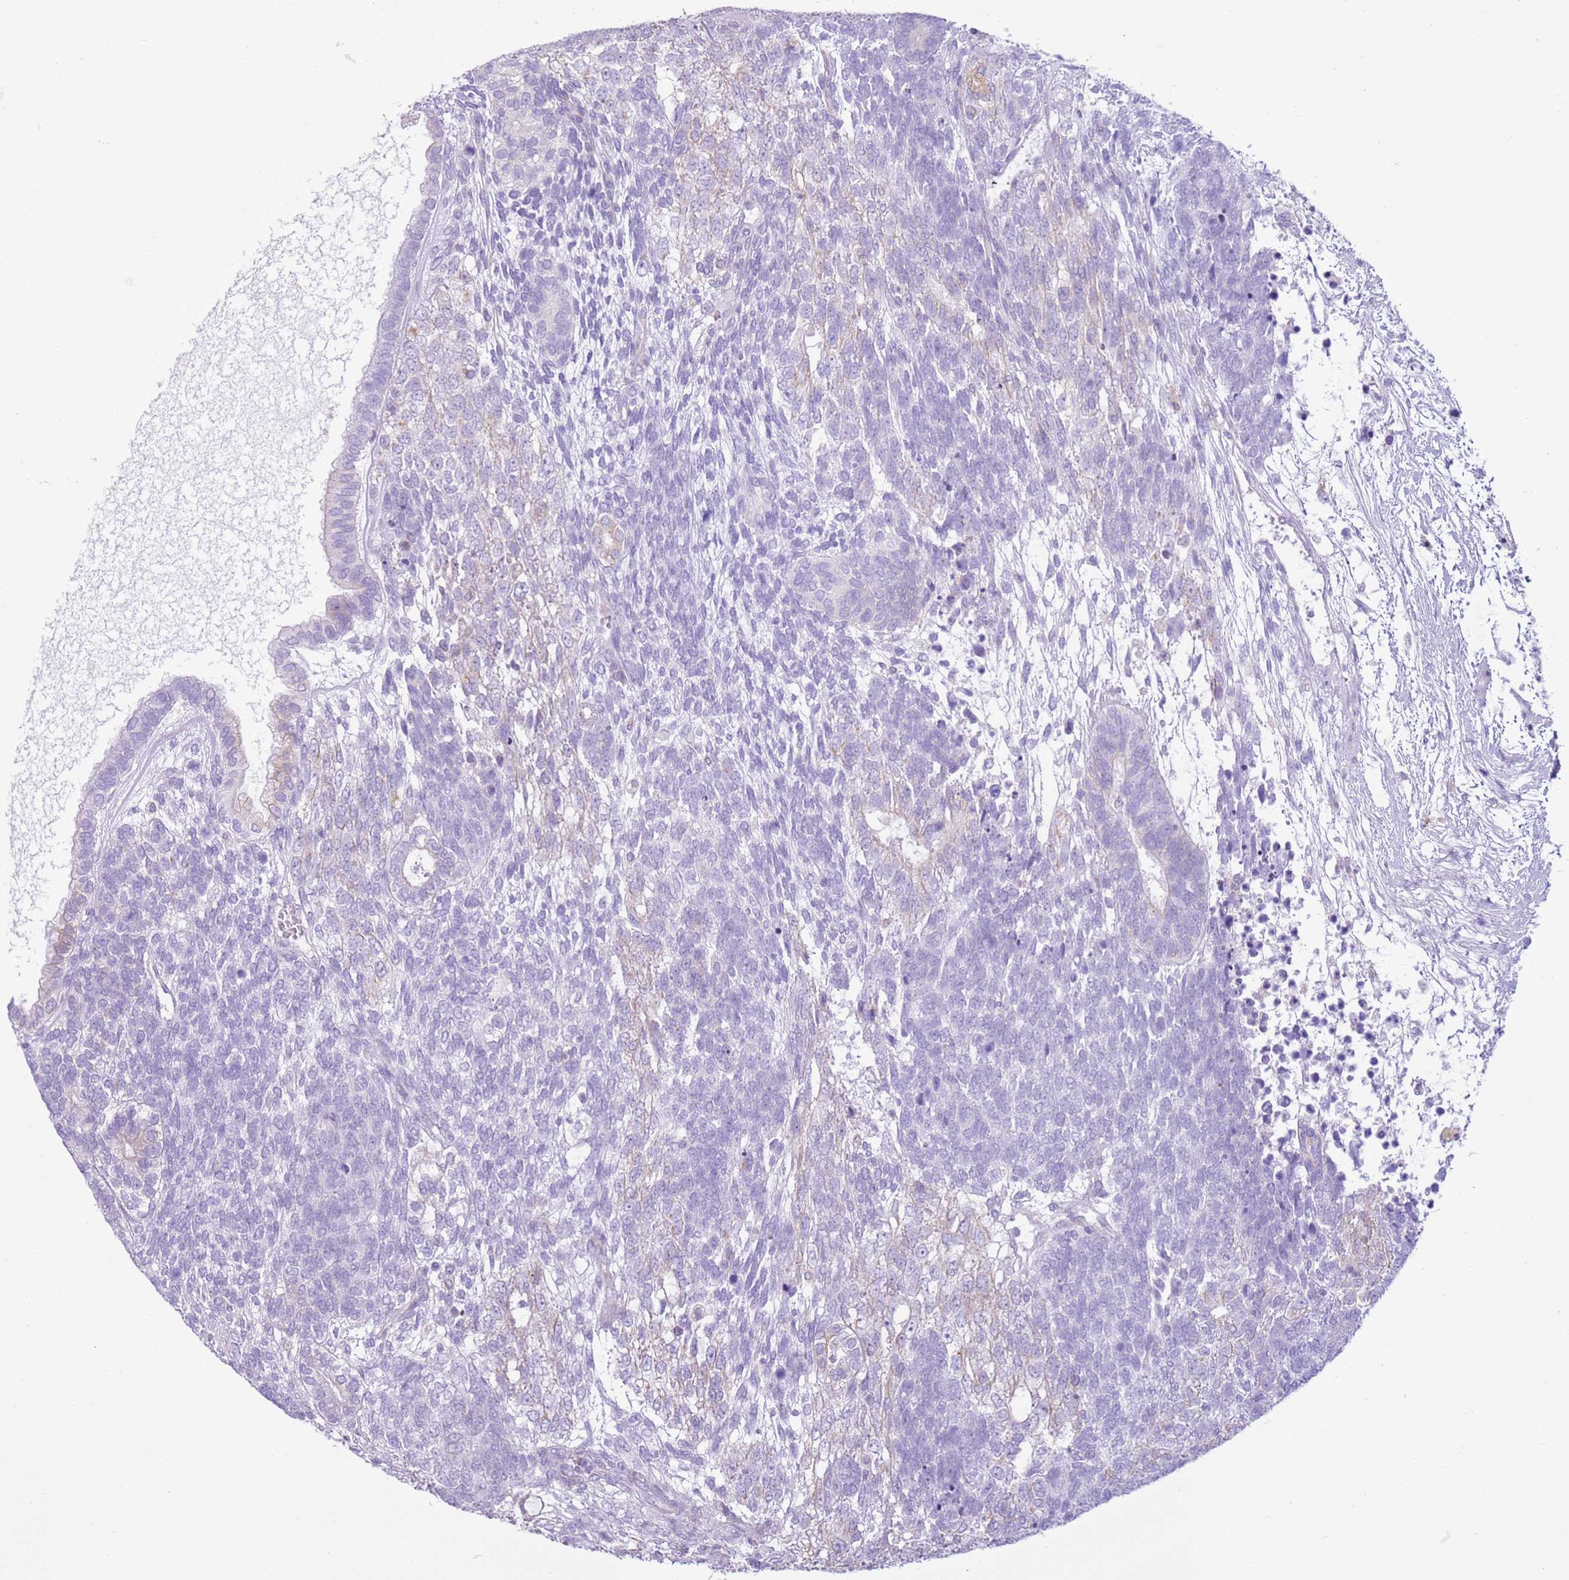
{"staining": {"intensity": "negative", "quantity": "none", "location": "none"}, "tissue": "testis cancer", "cell_type": "Tumor cells", "image_type": "cancer", "snomed": [{"axis": "morphology", "description": "Carcinoma, Embryonal, NOS"}, {"axis": "topography", "description": "Testis"}], "caption": "The immunohistochemistry photomicrograph has no significant positivity in tumor cells of testis embryonal carcinoma tissue.", "gene": "OAF", "patient": {"sex": "male", "age": 23}}